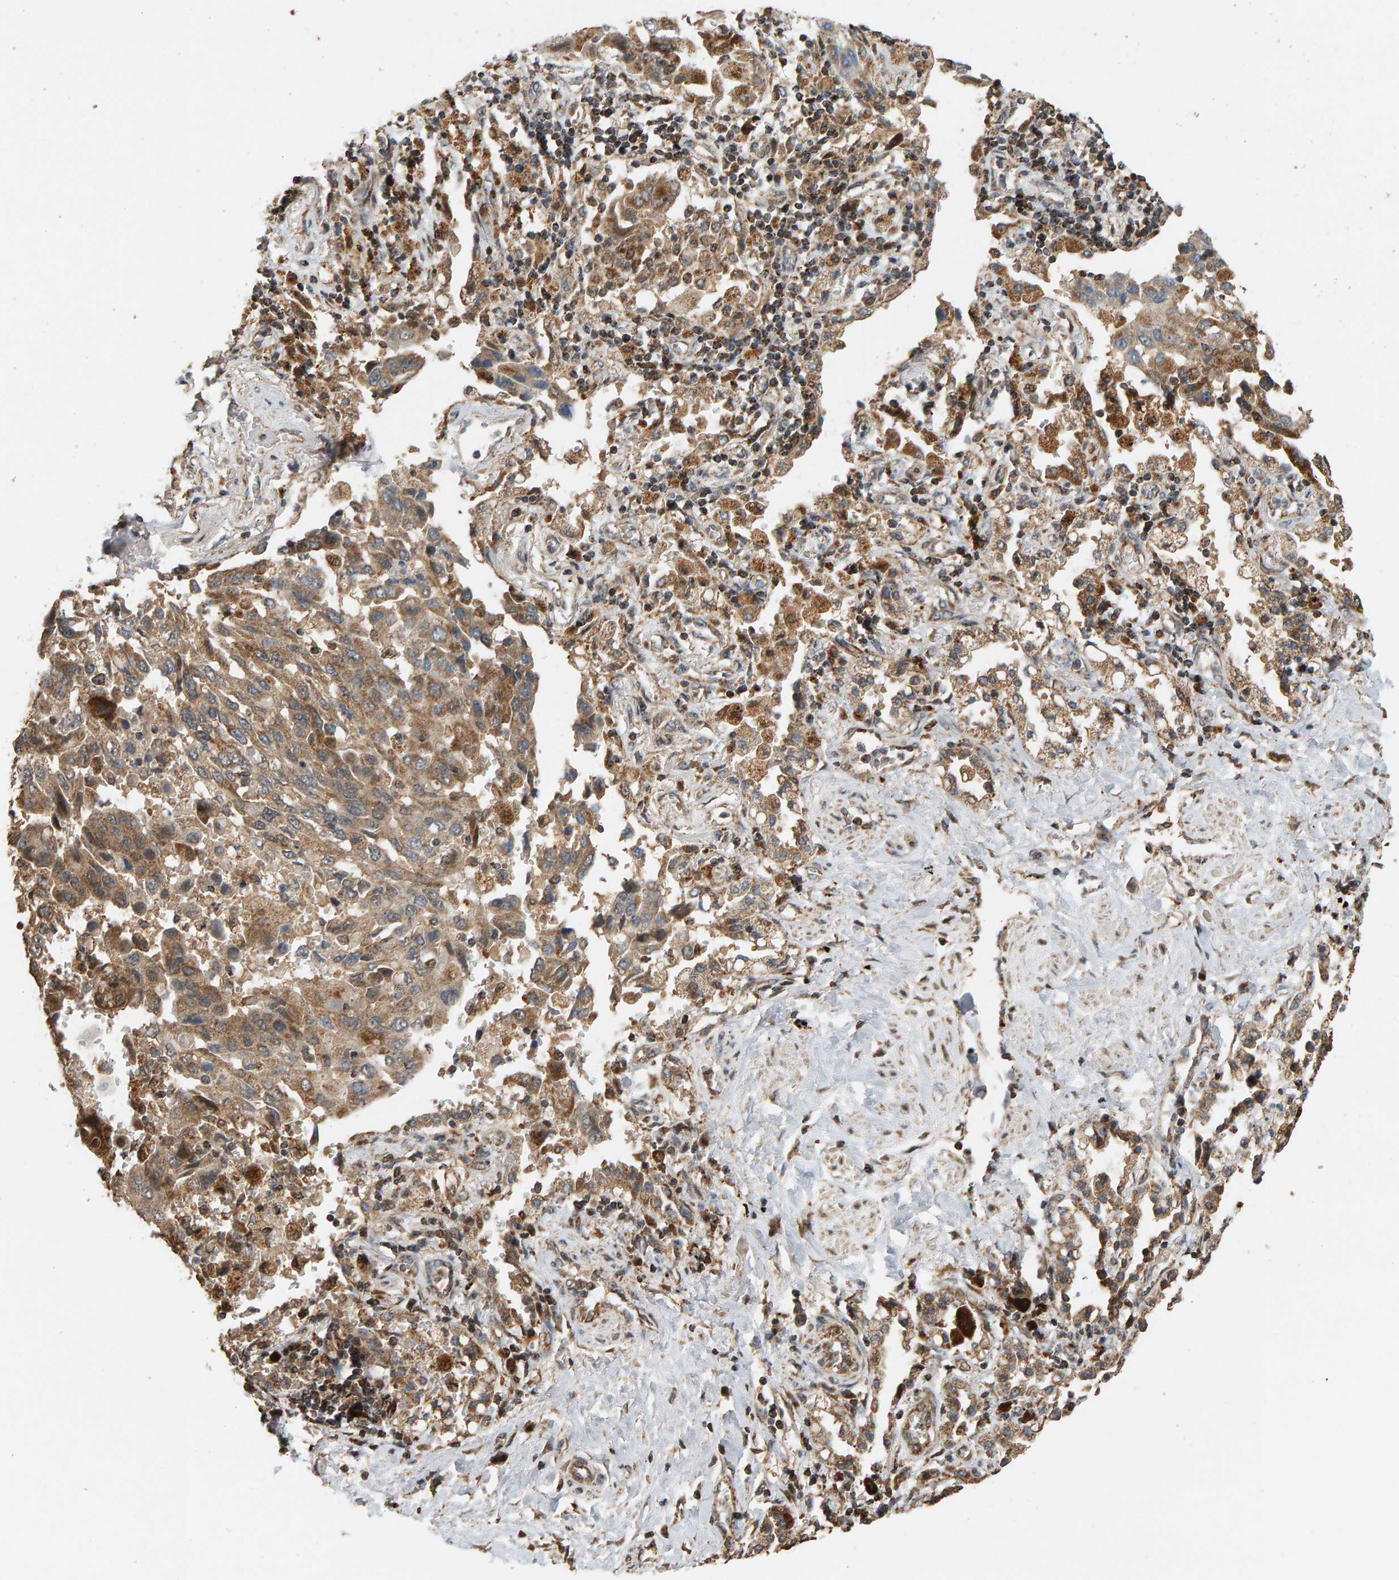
{"staining": {"intensity": "moderate", "quantity": ">75%", "location": "cytoplasmic/membranous"}, "tissue": "lung cancer", "cell_type": "Tumor cells", "image_type": "cancer", "snomed": [{"axis": "morphology", "description": "Adenocarcinoma, NOS"}, {"axis": "topography", "description": "Lung"}], "caption": "Lung adenocarcinoma stained with immunohistochemistry (IHC) exhibits moderate cytoplasmic/membranous expression in approximately >75% of tumor cells. (brown staining indicates protein expression, while blue staining denotes nuclei).", "gene": "GSTK1", "patient": {"sex": "female", "age": 65}}